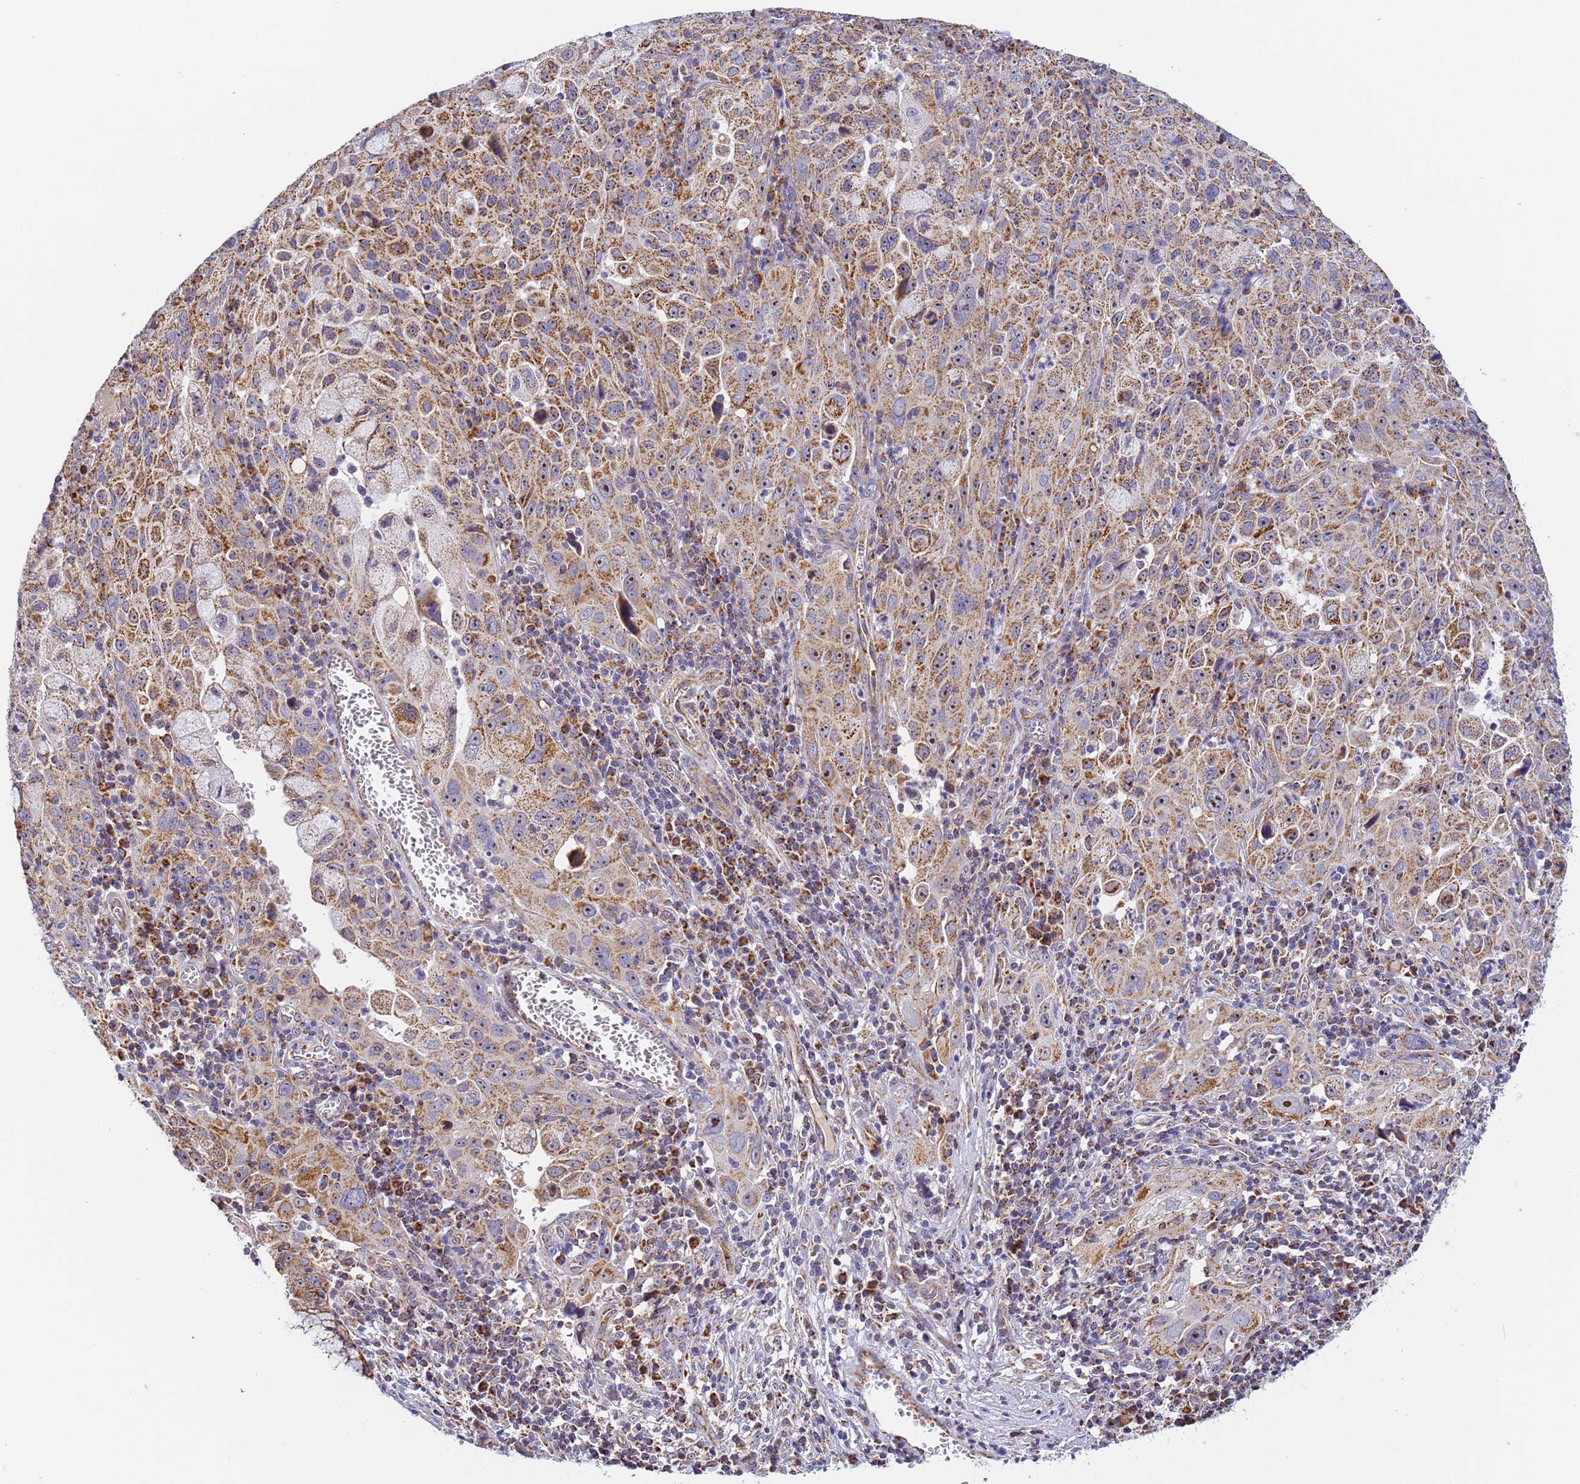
{"staining": {"intensity": "moderate", "quantity": "25%-75%", "location": "cytoplasmic/membranous"}, "tissue": "cervical cancer", "cell_type": "Tumor cells", "image_type": "cancer", "snomed": [{"axis": "morphology", "description": "Squamous cell carcinoma, NOS"}, {"axis": "topography", "description": "Cervix"}], "caption": "Protein expression analysis of human cervical cancer (squamous cell carcinoma) reveals moderate cytoplasmic/membranous staining in about 25%-75% of tumor cells. (DAB (3,3'-diaminobenzidine) IHC with brightfield microscopy, high magnification).", "gene": "FRG2C", "patient": {"sex": "female", "age": 42}}